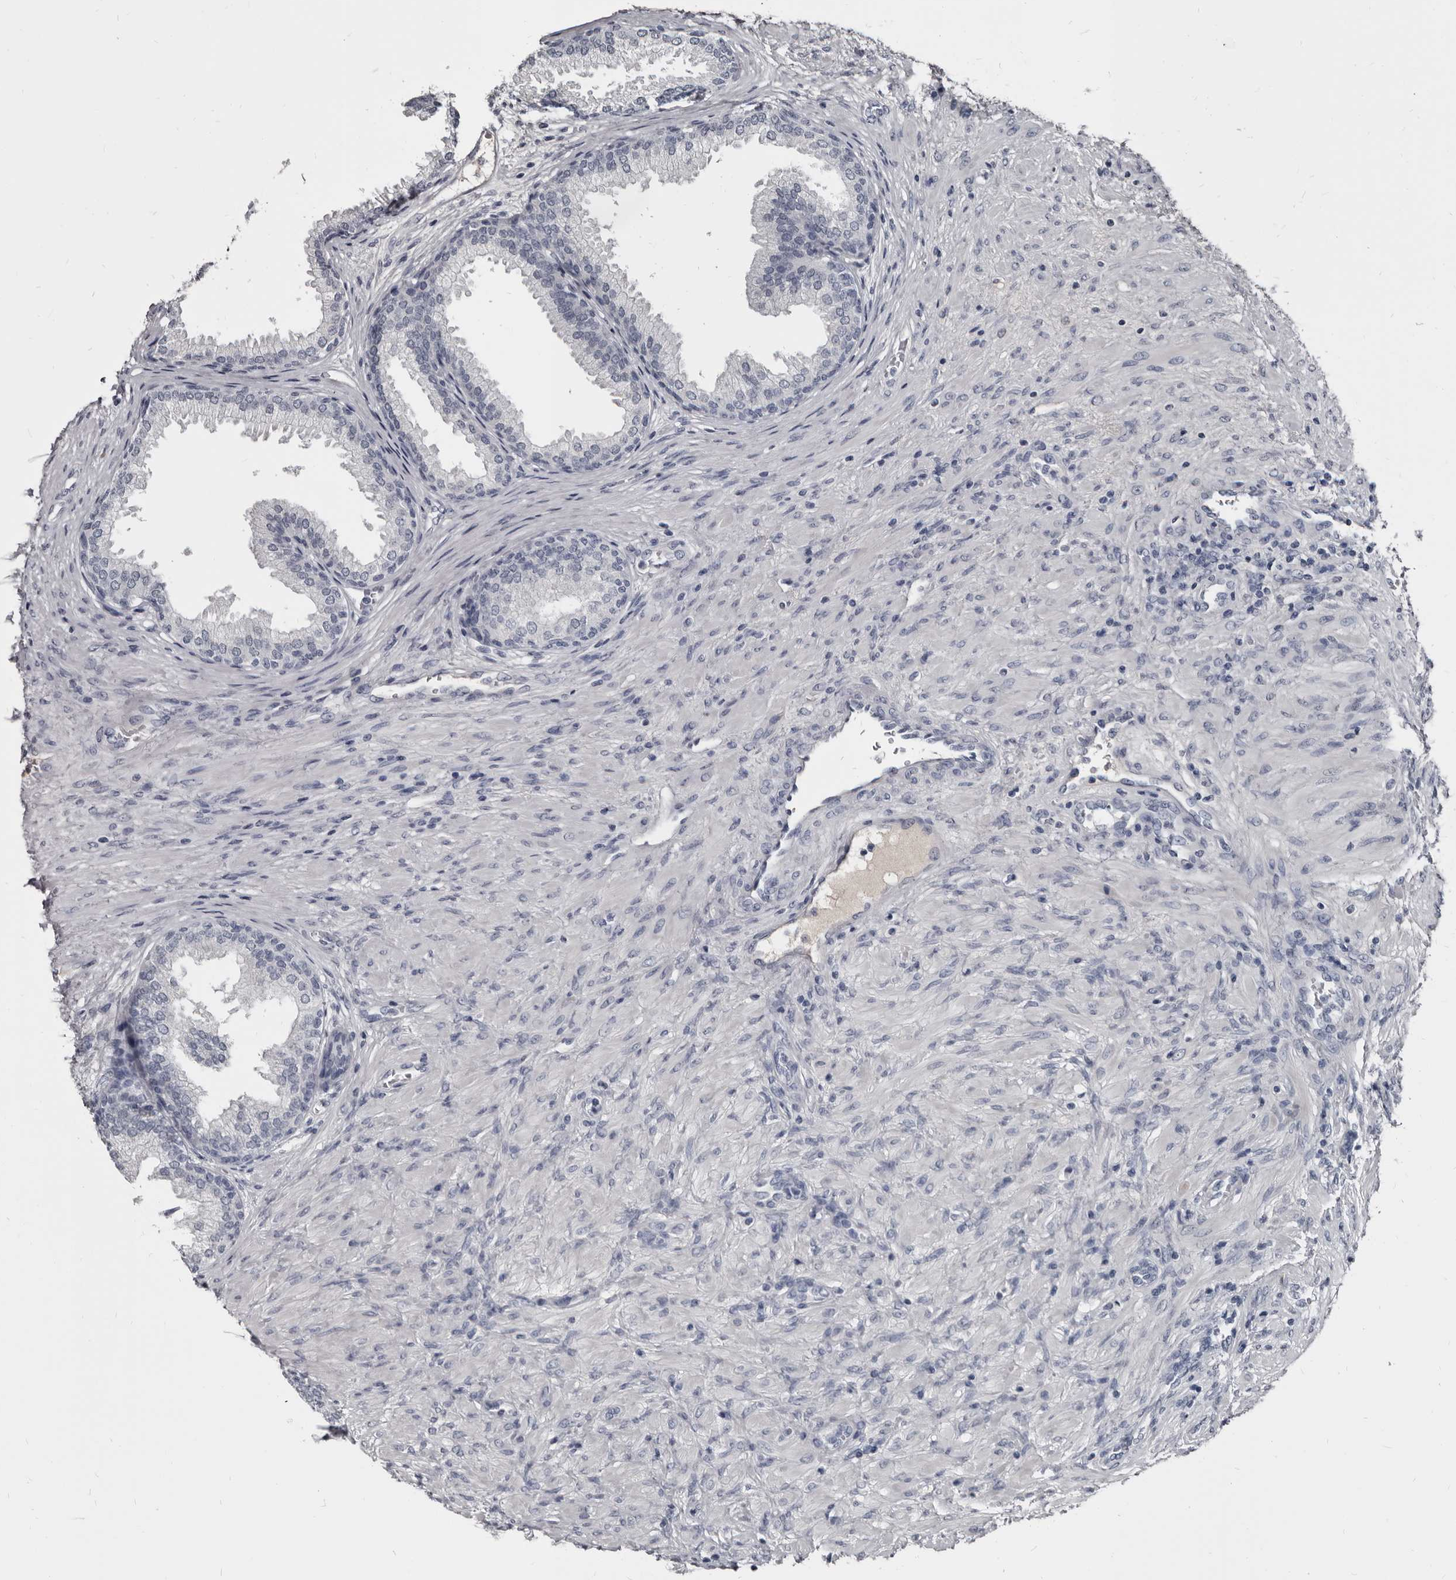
{"staining": {"intensity": "negative", "quantity": "none", "location": "none"}, "tissue": "prostate", "cell_type": "Glandular cells", "image_type": "normal", "snomed": [{"axis": "morphology", "description": "Normal tissue, NOS"}, {"axis": "topography", "description": "Prostate"}], "caption": "IHC of unremarkable human prostate displays no expression in glandular cells.", "gene": "GREB1", "patient": {"sex": "male", "age": 76}}